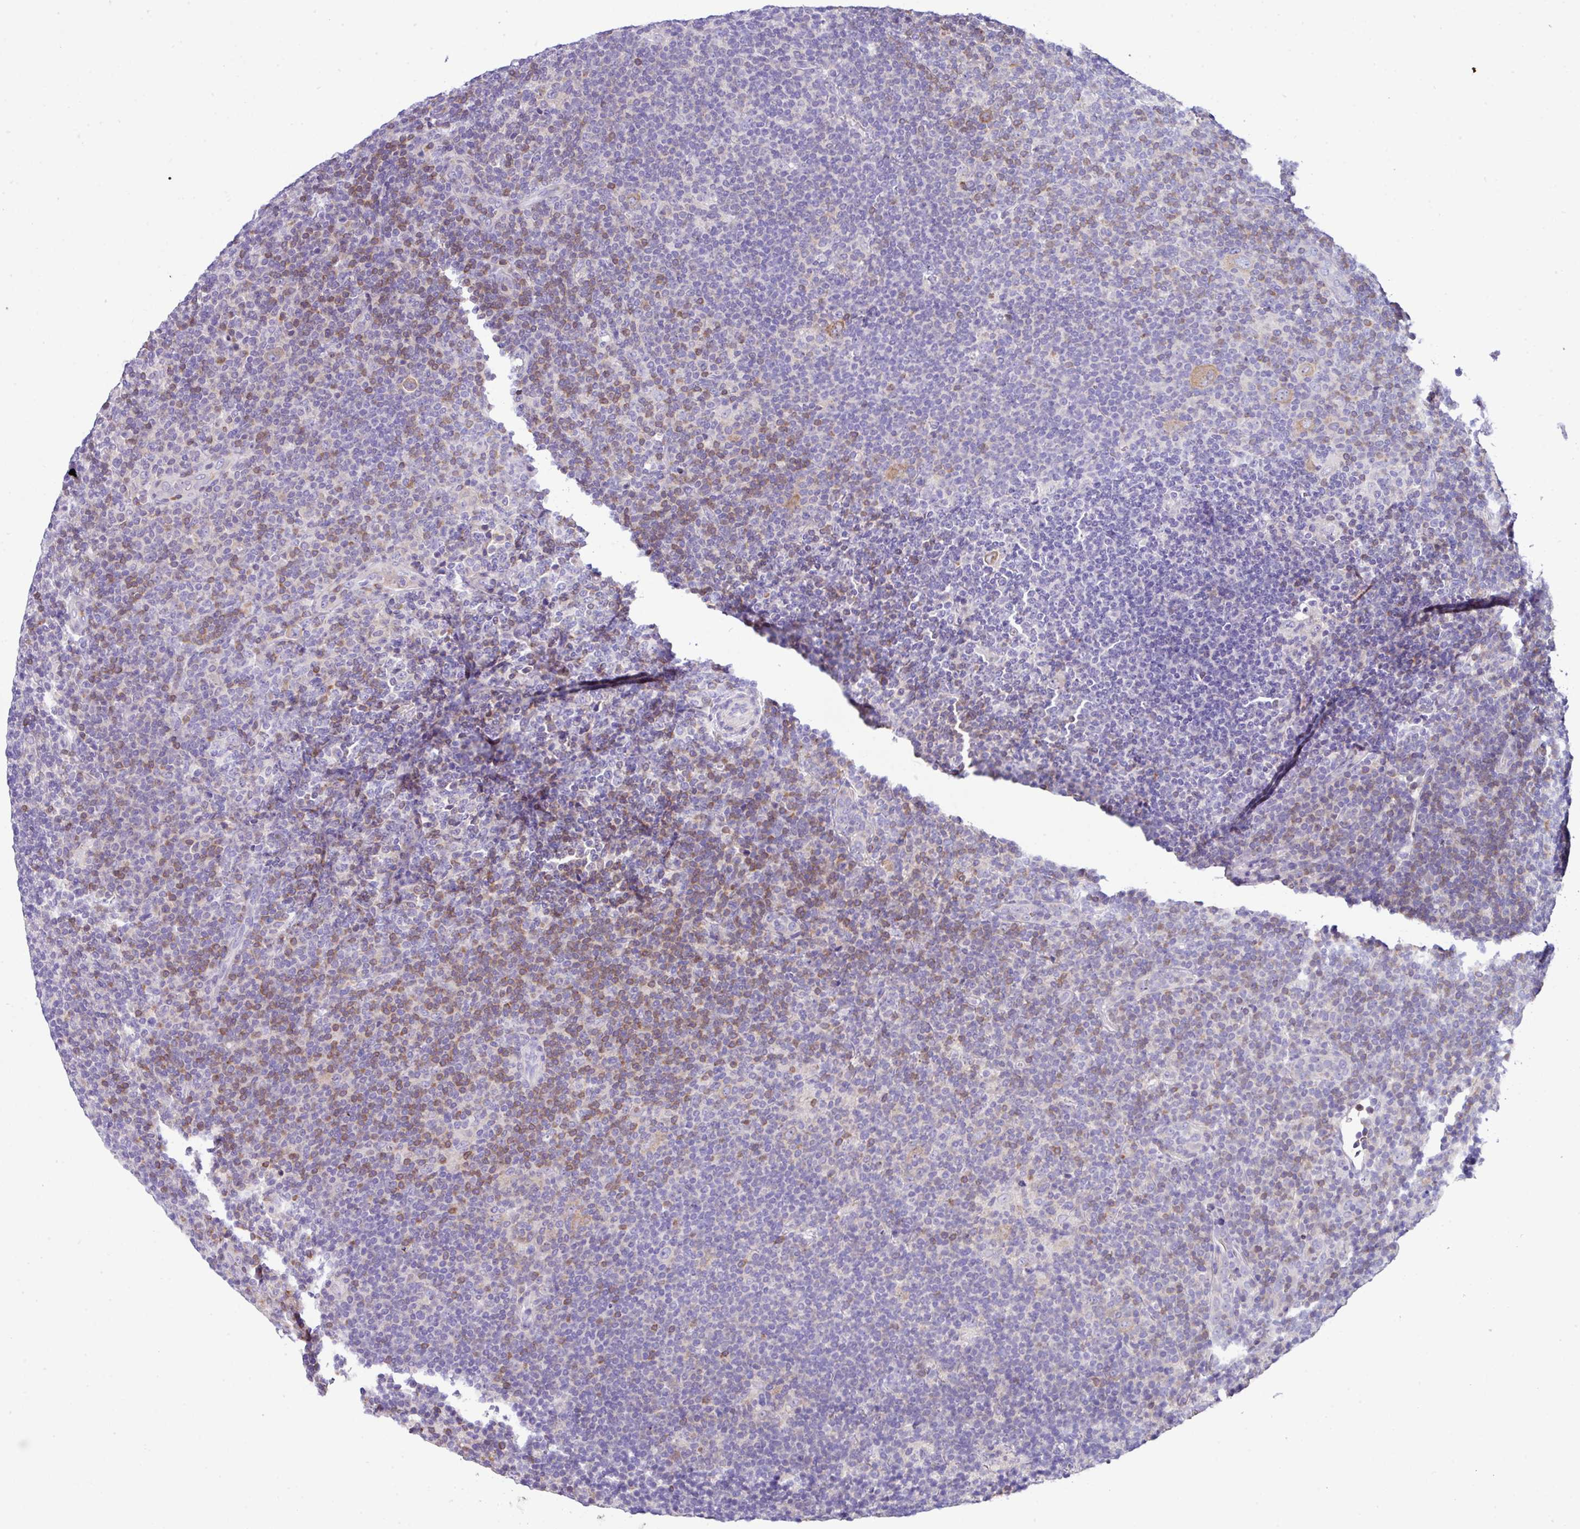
{"staining": {"intensity": "moderate", "quantity": "<25%", "location": "cytoplasmic/membranous"}, "tissue": "lymphoma", "cell_type": "Tumor cells", "image_type": "cancer", "snomed": [{"axis": "morphology", "description": "Hodgkin's disease, NOS"}, {"axis": "topography", "description": "Lymph node"}], "caption": "Immunohistochemical staining of Hodgkin's disease demonstrates low levels of moderate cytoplasmic/membranous positivity in approximately <25% of tumor cells.", "gene": "DNAL1", "patient": {"sex": "female", "age": 57}}